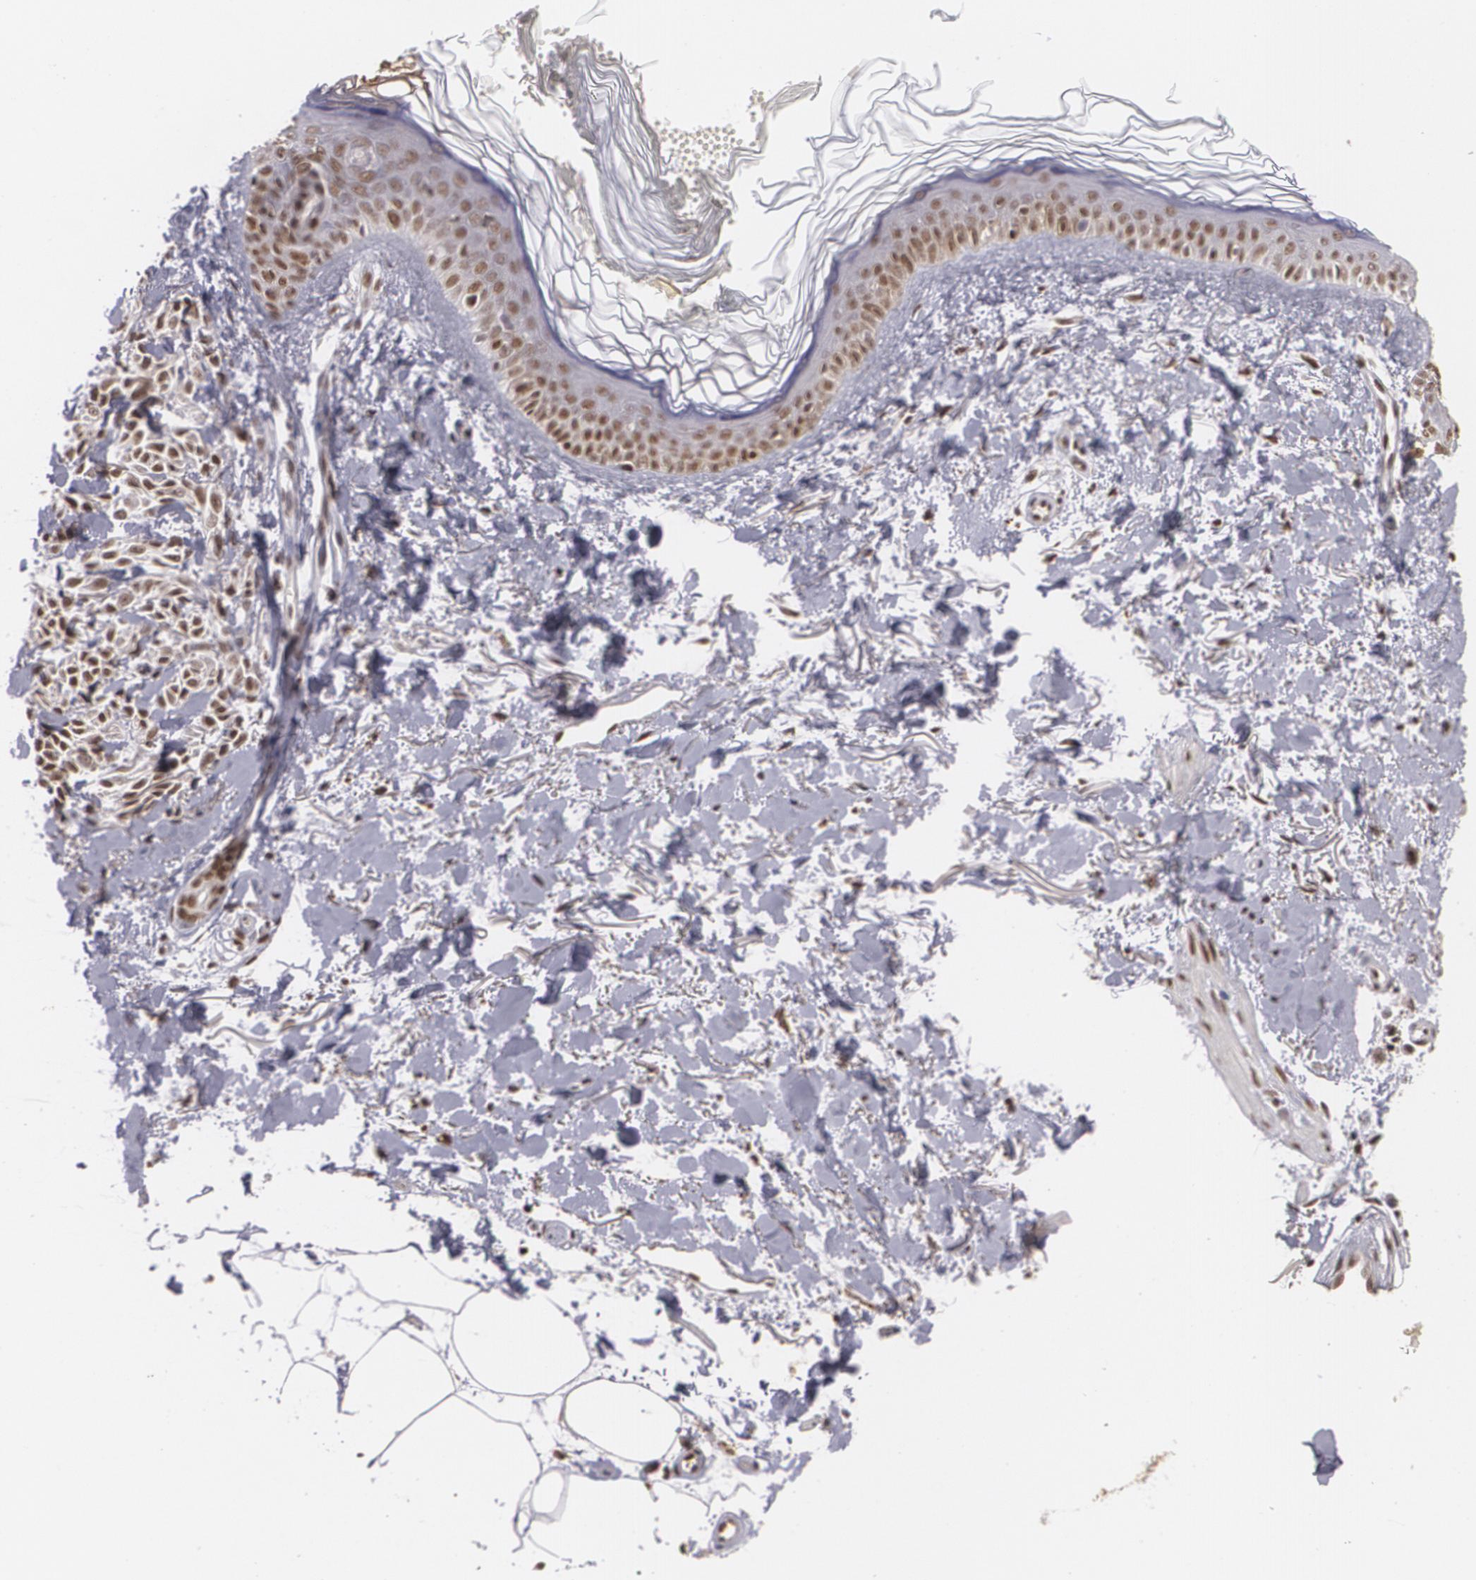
{"staining": {"intensity": "moderate", "quantity": ">75%", "location": "nuclear"}, "tissue": "melanoma", "cell_type": "Tumor cells", "image_type": "cancer", "snomed": [{"axis": "morphology", "description": "Malignant melanoma, NOS"}, {"axis": "topography", "description": "Skin"}], "caption": "Tumor cells demonstrate moderate nuclear expression in approximately >75% of cells in malignant melanoma. (brown staining indicates protein expression, while blue staining denotes nuclei).", "gene": "RXRB", "patient": {"sex": "female", "age": 73}}